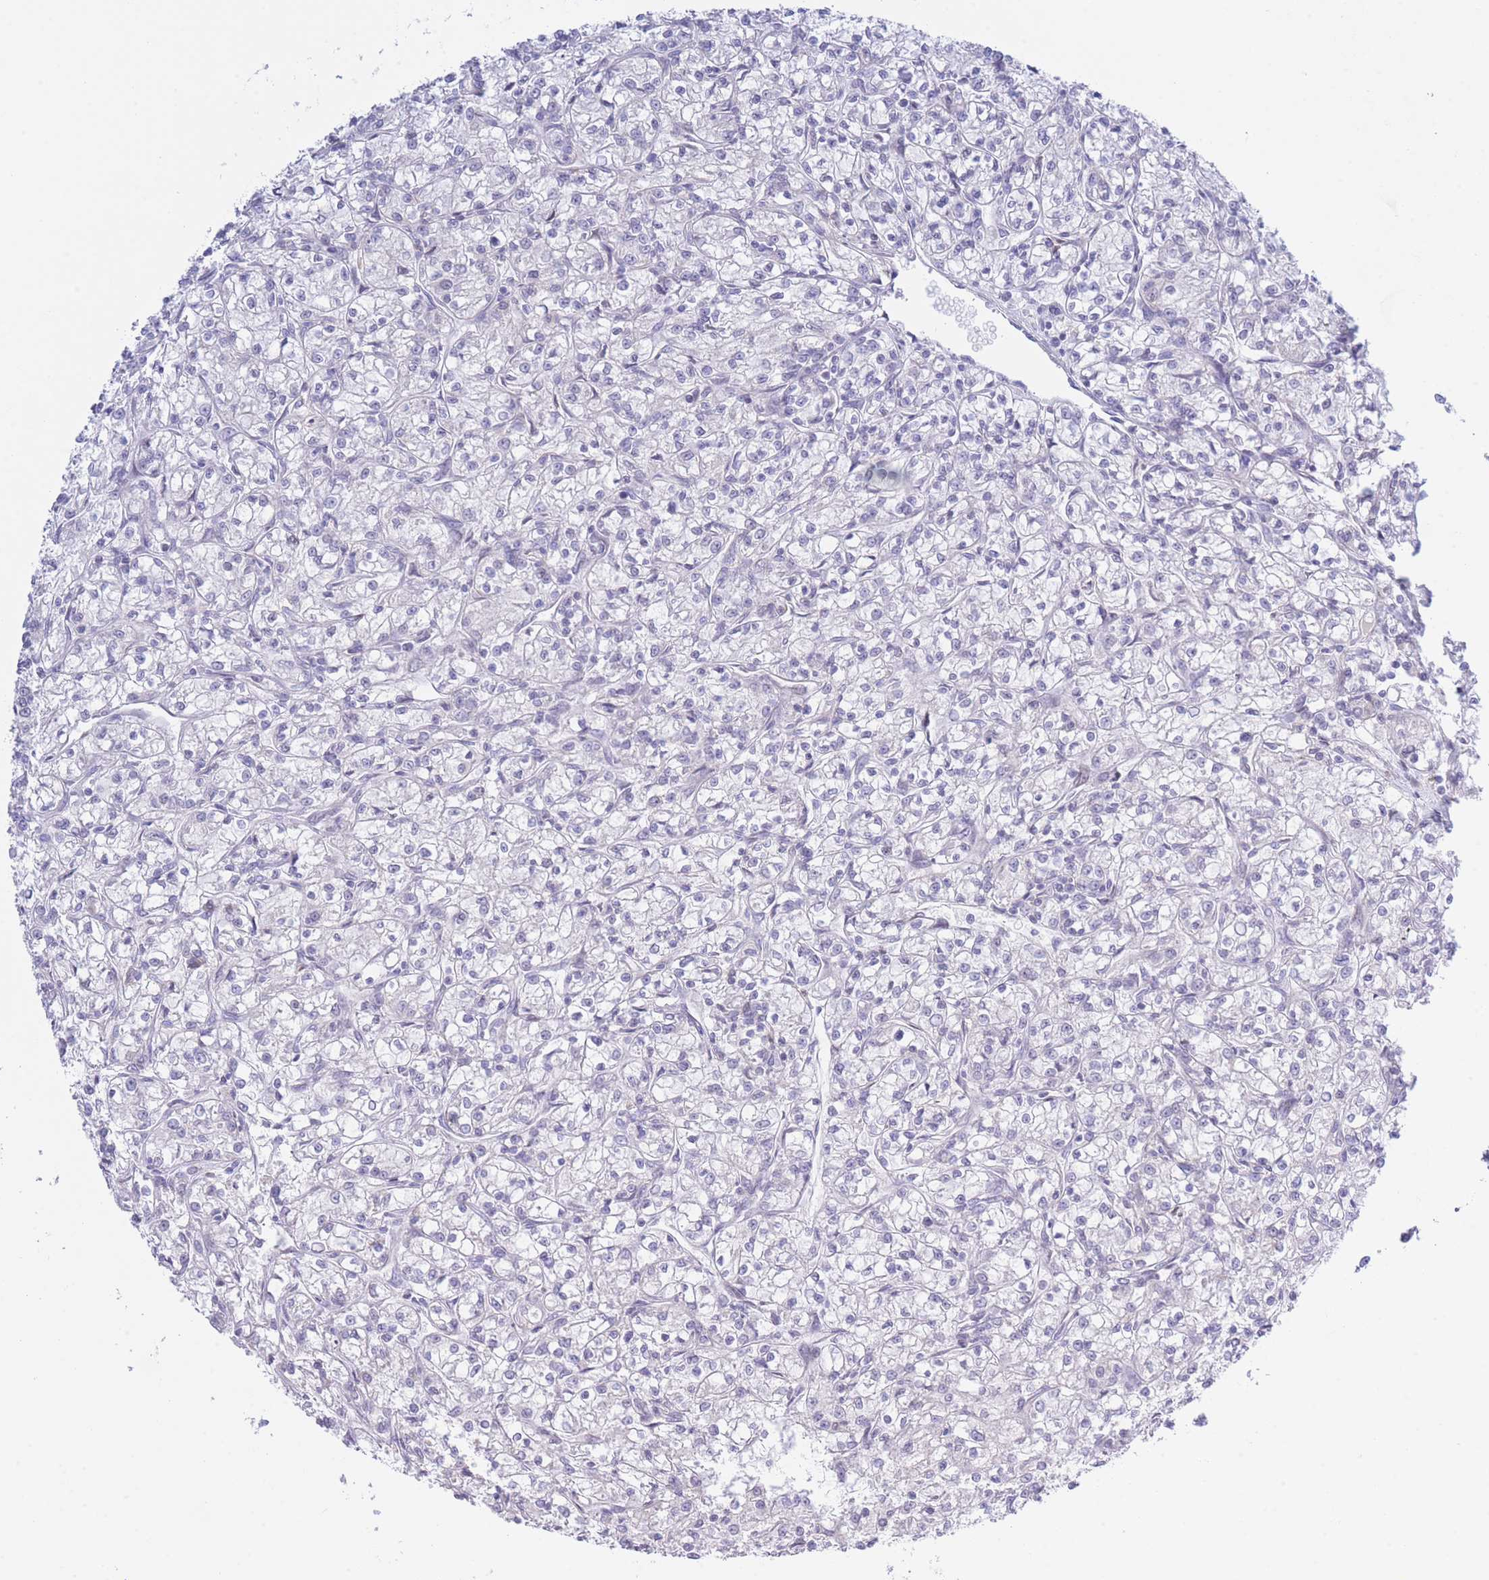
{"staining": {"intensity": "negative", "quantity": "none", "location": "none"}, "tissue": "renal cancer", "cell_type": "Tumor cells", "image_type": "cancer", "snomed": [{"axis": "morphology", "description": "Adenocarcinoma, NOS"}, {"axis": "topography", "description": "Kidney"}], "caption": "Tumor cells are negative for protein expression in human renal cancer.", "gene": "NANP", "patient": {"sex": "female", "age": 59}}